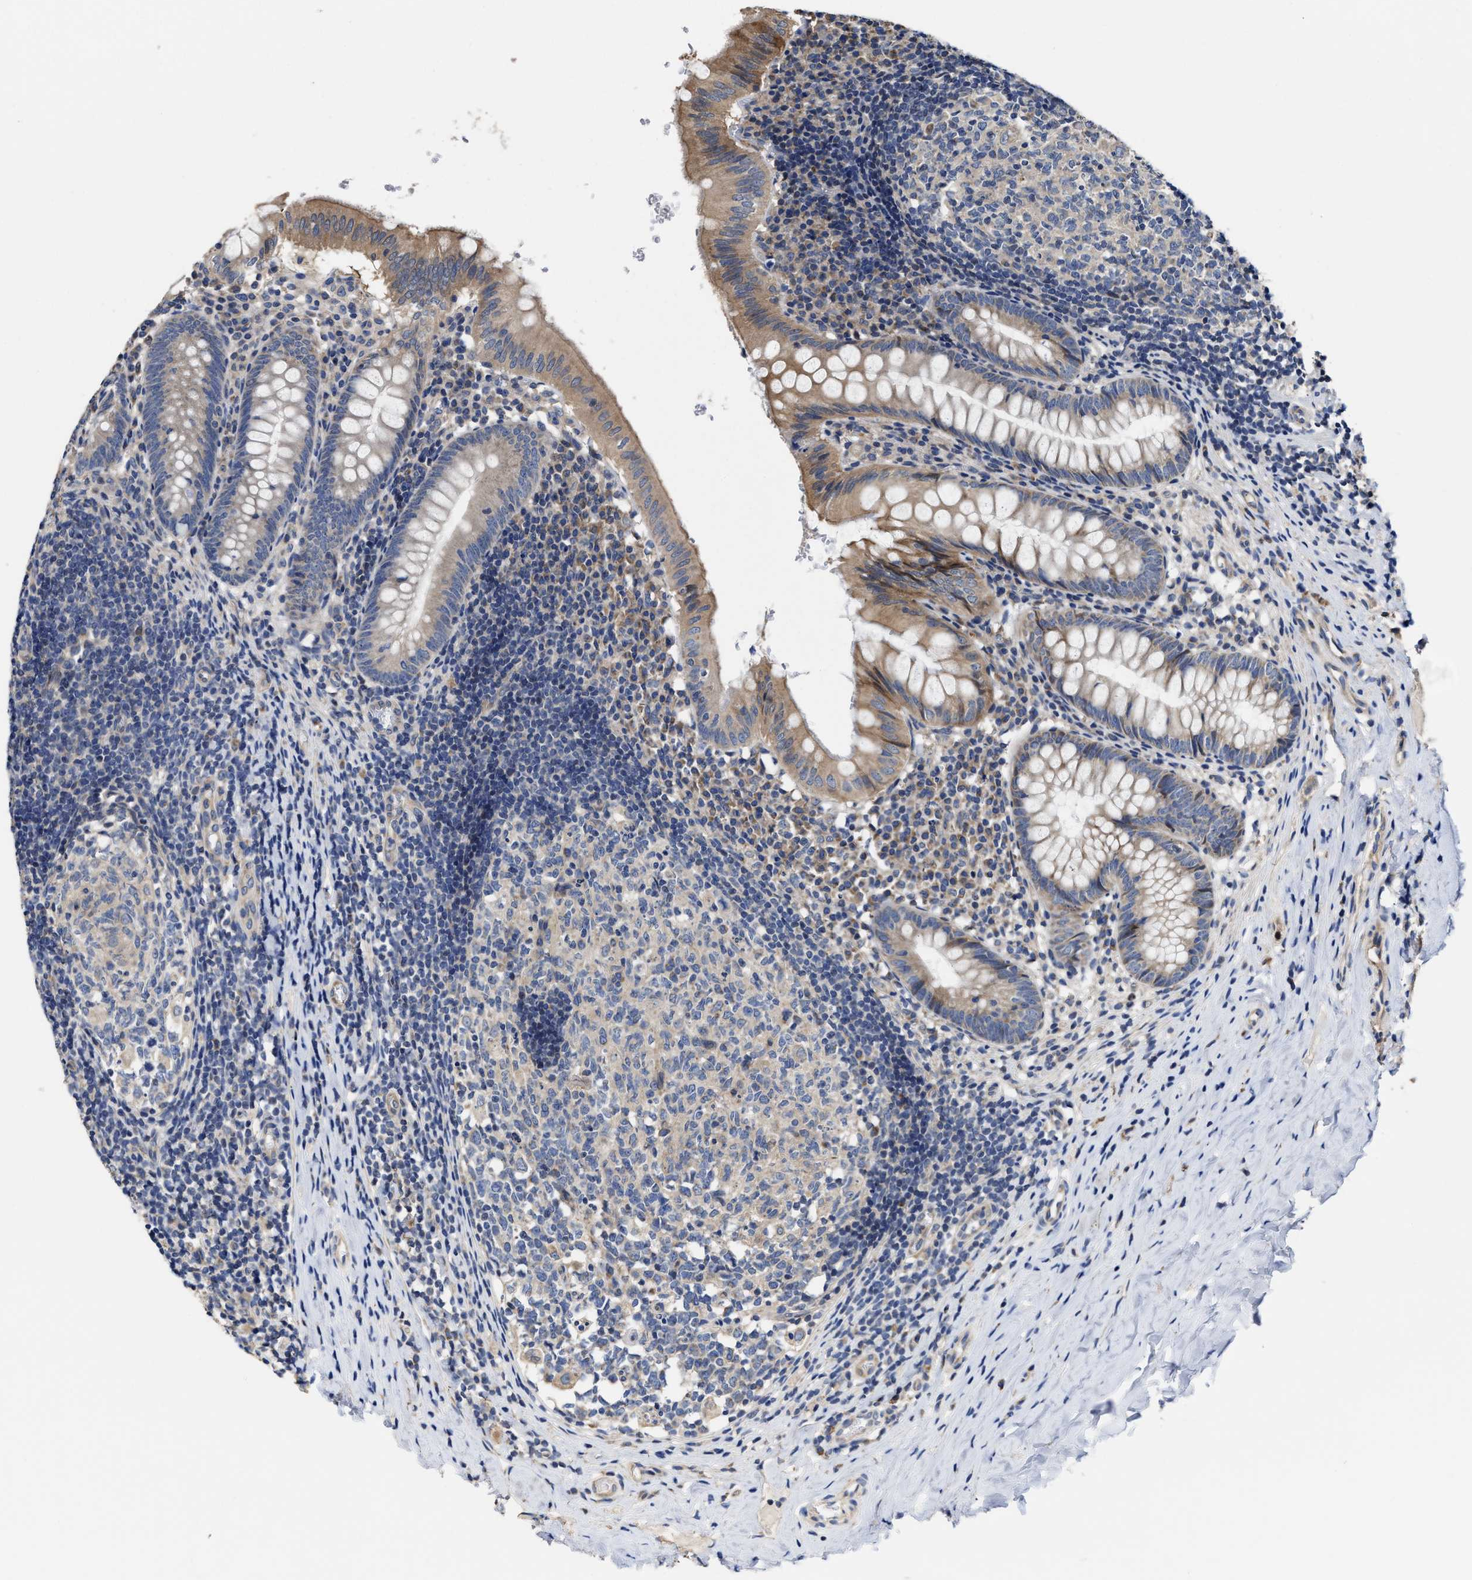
{"staining": {"intensity": "moderate", "quantity": "25%-75%", "location": "cytoplasmic/membranous"}, "tissue": "appendix", "cell_type": "Glandular cells", "image_type": "normal", "snomed": [{"axis": "morphology", "description": "Normal tissue, NOS"}, {"axis": "topography", "description": "Appendix"}], "caption": "An immunohistochemistry photomicrograph of benign tissue is shown. Protein staining in brown labels moderate cytoplasmic/membranous positivity in appendix within glandular cells.", "gene": "TRAF6", "patient": {"sex": "male", "age": 8}}